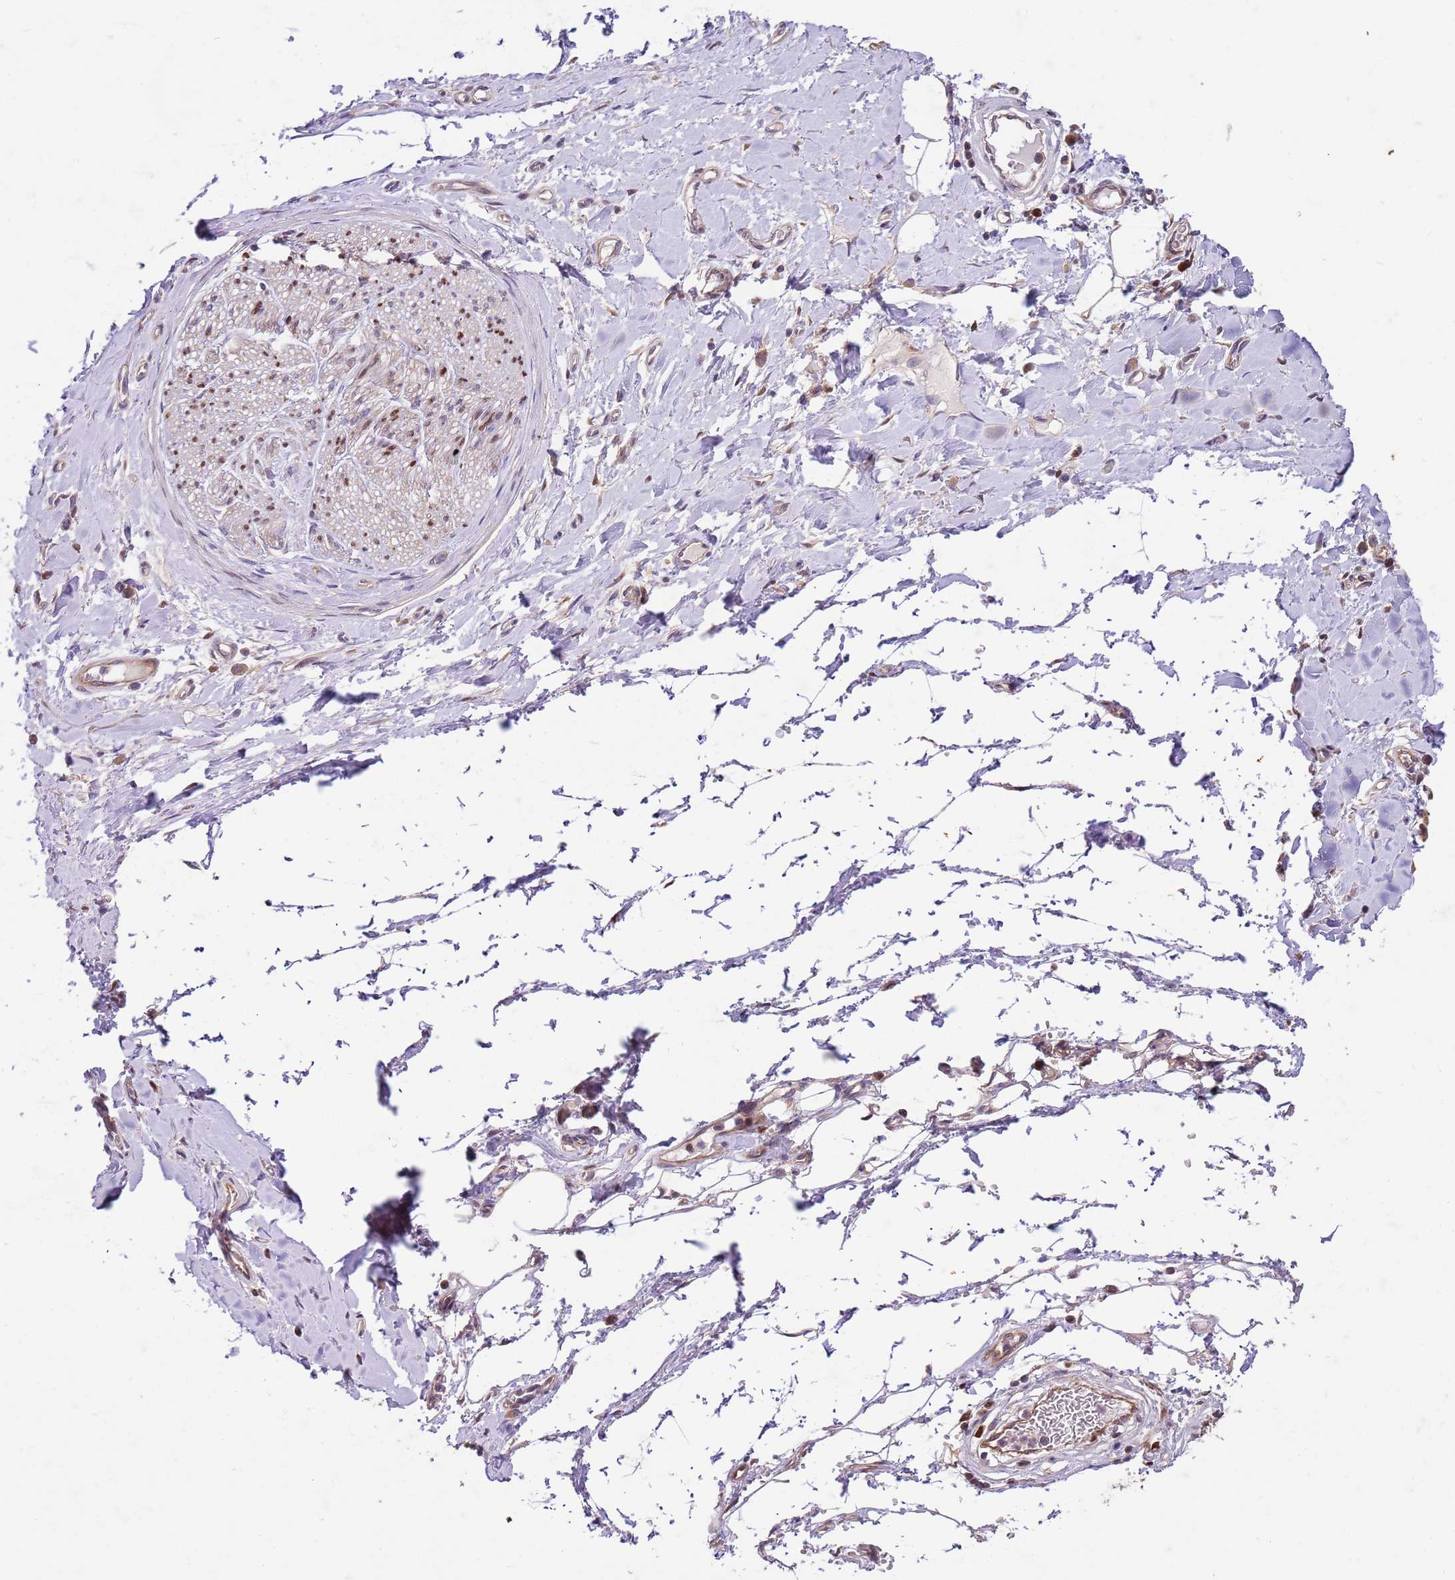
{"staining": {"intensity": "negative", "quantity": "none", "location": "none"}, "tissue": "adipose tissue", "cell_type": "Adipocytes", "image_type": "normal", "snomed": [{"axis": "morphology", "description": "Normal tissue, NOS"}, {"axis": "morphology", "description": "Adenocarcinoma, NOS"}, {"axis": "topography", "description": "Stomach, upper"}, {"axis": "topography", "description": "Peripheral nerve tissue"}], "caption": "IHC of benign adipose tissue shows no positivity in adipocytes. (DAB immunohistochemistry (IHC) with hematoxylin counter stain).", "gene": "OSBP", "patient": {"sex": "male", "age": 62}}